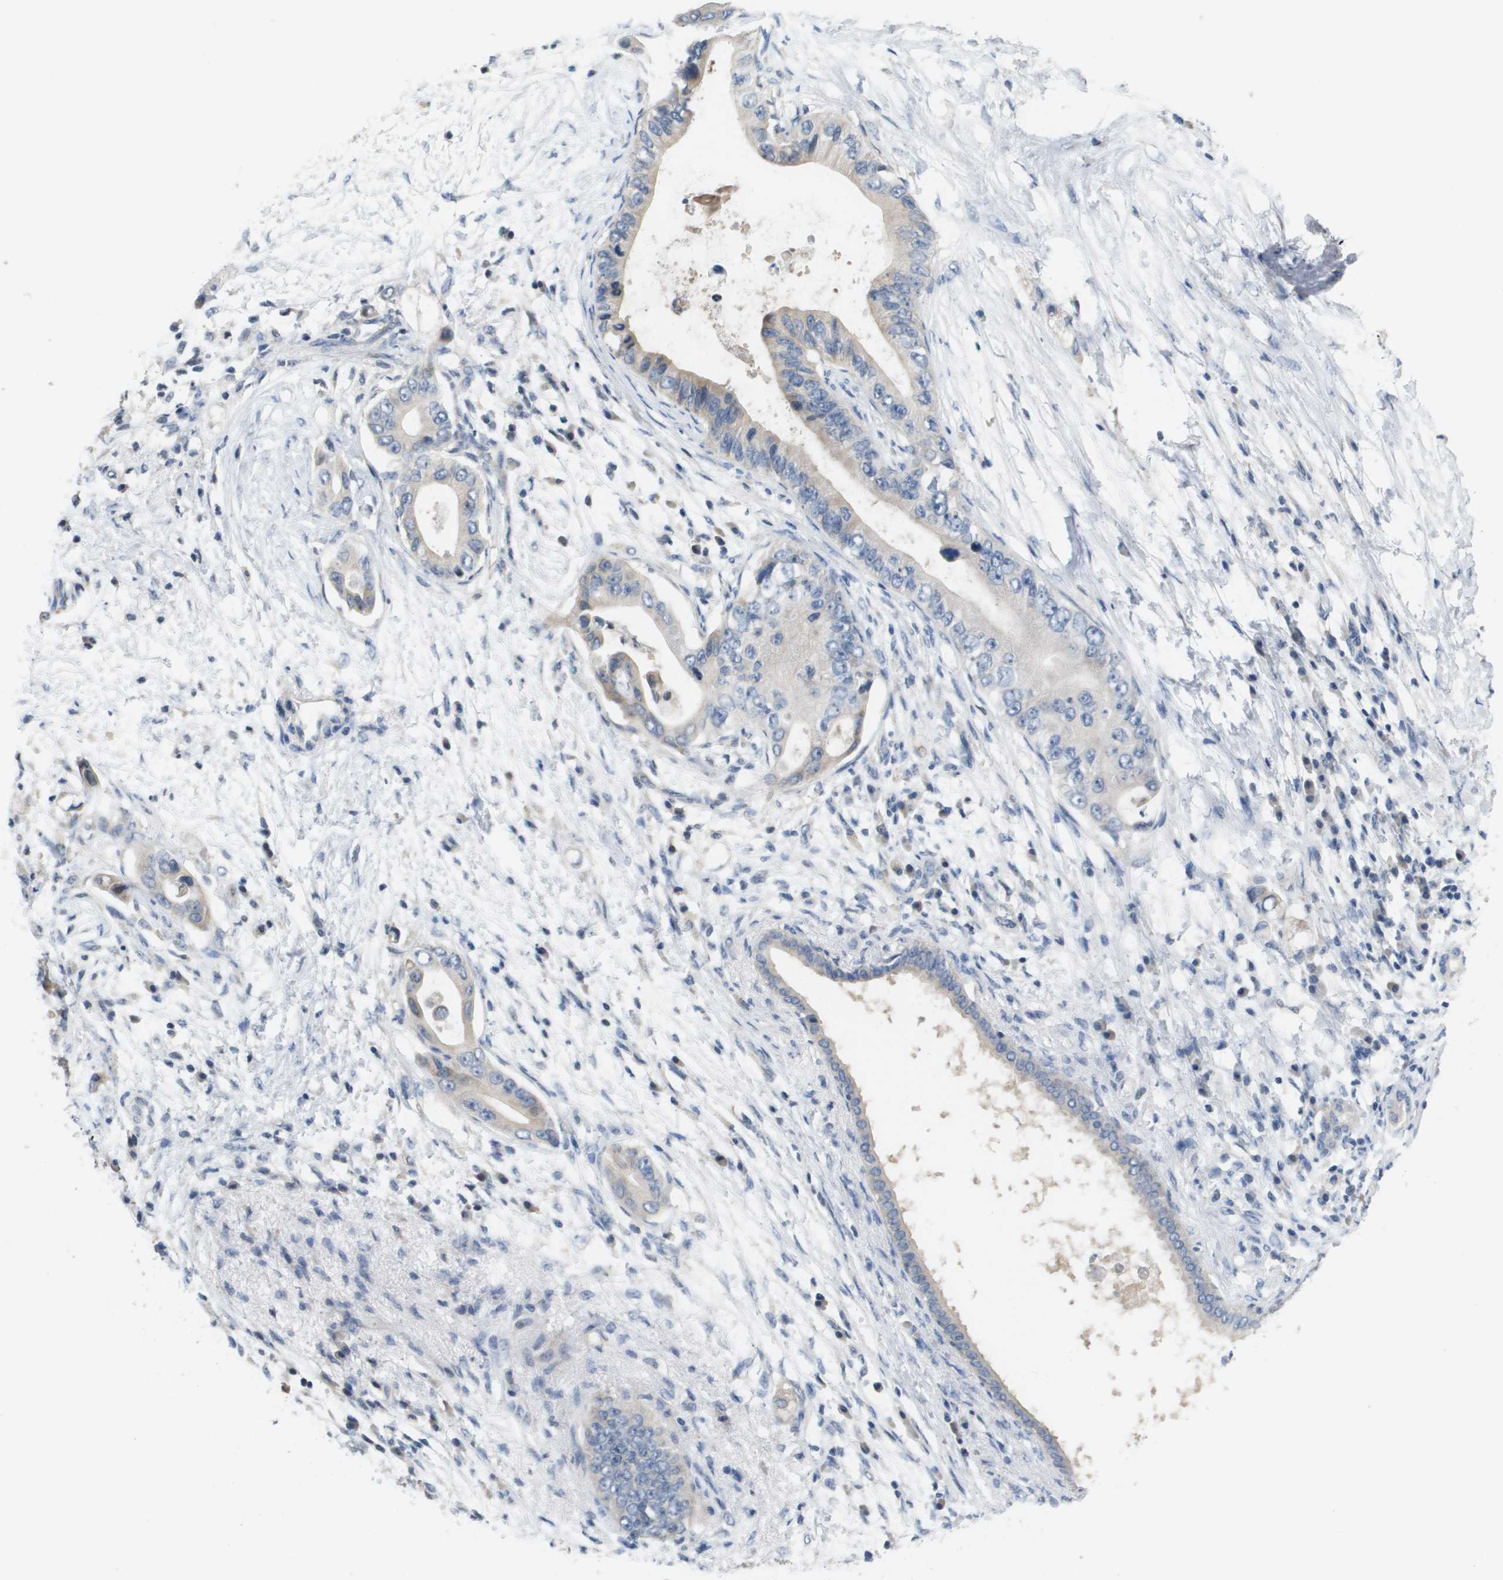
{"staining": {"intensity": "weak", "quantity": "<25%", "location": "cytoplasmic/membranous"}, "tissue": "pancreatic cancer", "cell_type": "Tumor cells", "image_type": "cancer", "snomed": [{"axis": "morphology", "description": "Adenocarcinoma, NOS"}, {"axis": "topography", "description": "Pancreas"}], "caption": "This is an IHC image of human pancreatic cancer (adenocarcinoma). There is no positivity in tumor cells.", "gene": "CAPN11", "patient": {"sex": "male", "age": 77}}